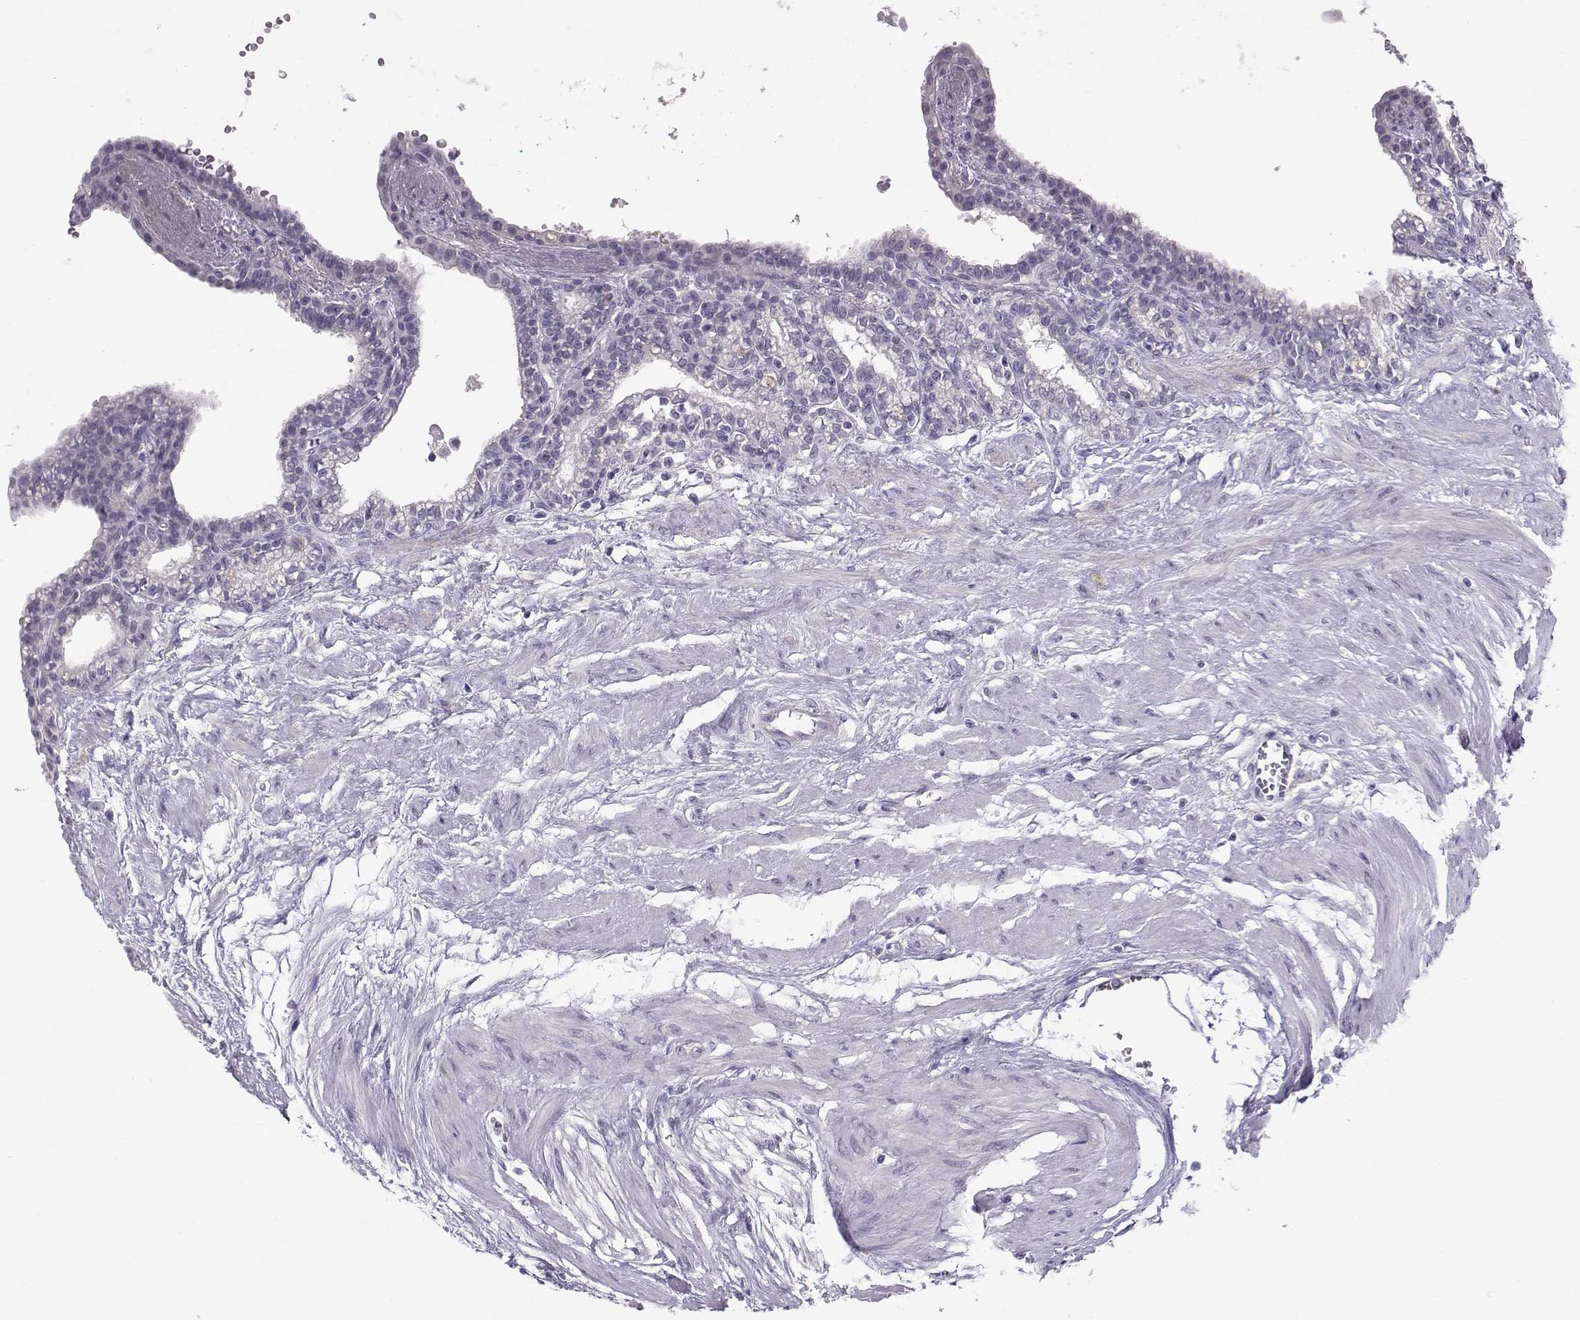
{"staining": {"intensity": "negative", "quantity": "none", "location": "none"}, "tissue": "seminal vesicle", "cell_type": "Glandular cells", "image_type": "normal", "snomed": [{"axis": "morphology", "description": "Normal tissue, NOS"}, {"axis": "morphology", "description": "Urothelial carcinoma, NOS"}, {"axis": "topography", "description": "Urinary bladder"}, {"axis": "topography", "description": "Seminal veicle"}], "caption": "Immunohistochemistry (IHC) of normal seminal vesicle exhibits no positivity in glandular cells. The staining was performed using DAB to visualize the protein expression in brown, while the nuclei were stained in blue with hematoxylin (Magnification: 20x).", "gene": "DNAAF1", "patient": {"sex": "male", "age": 76}}